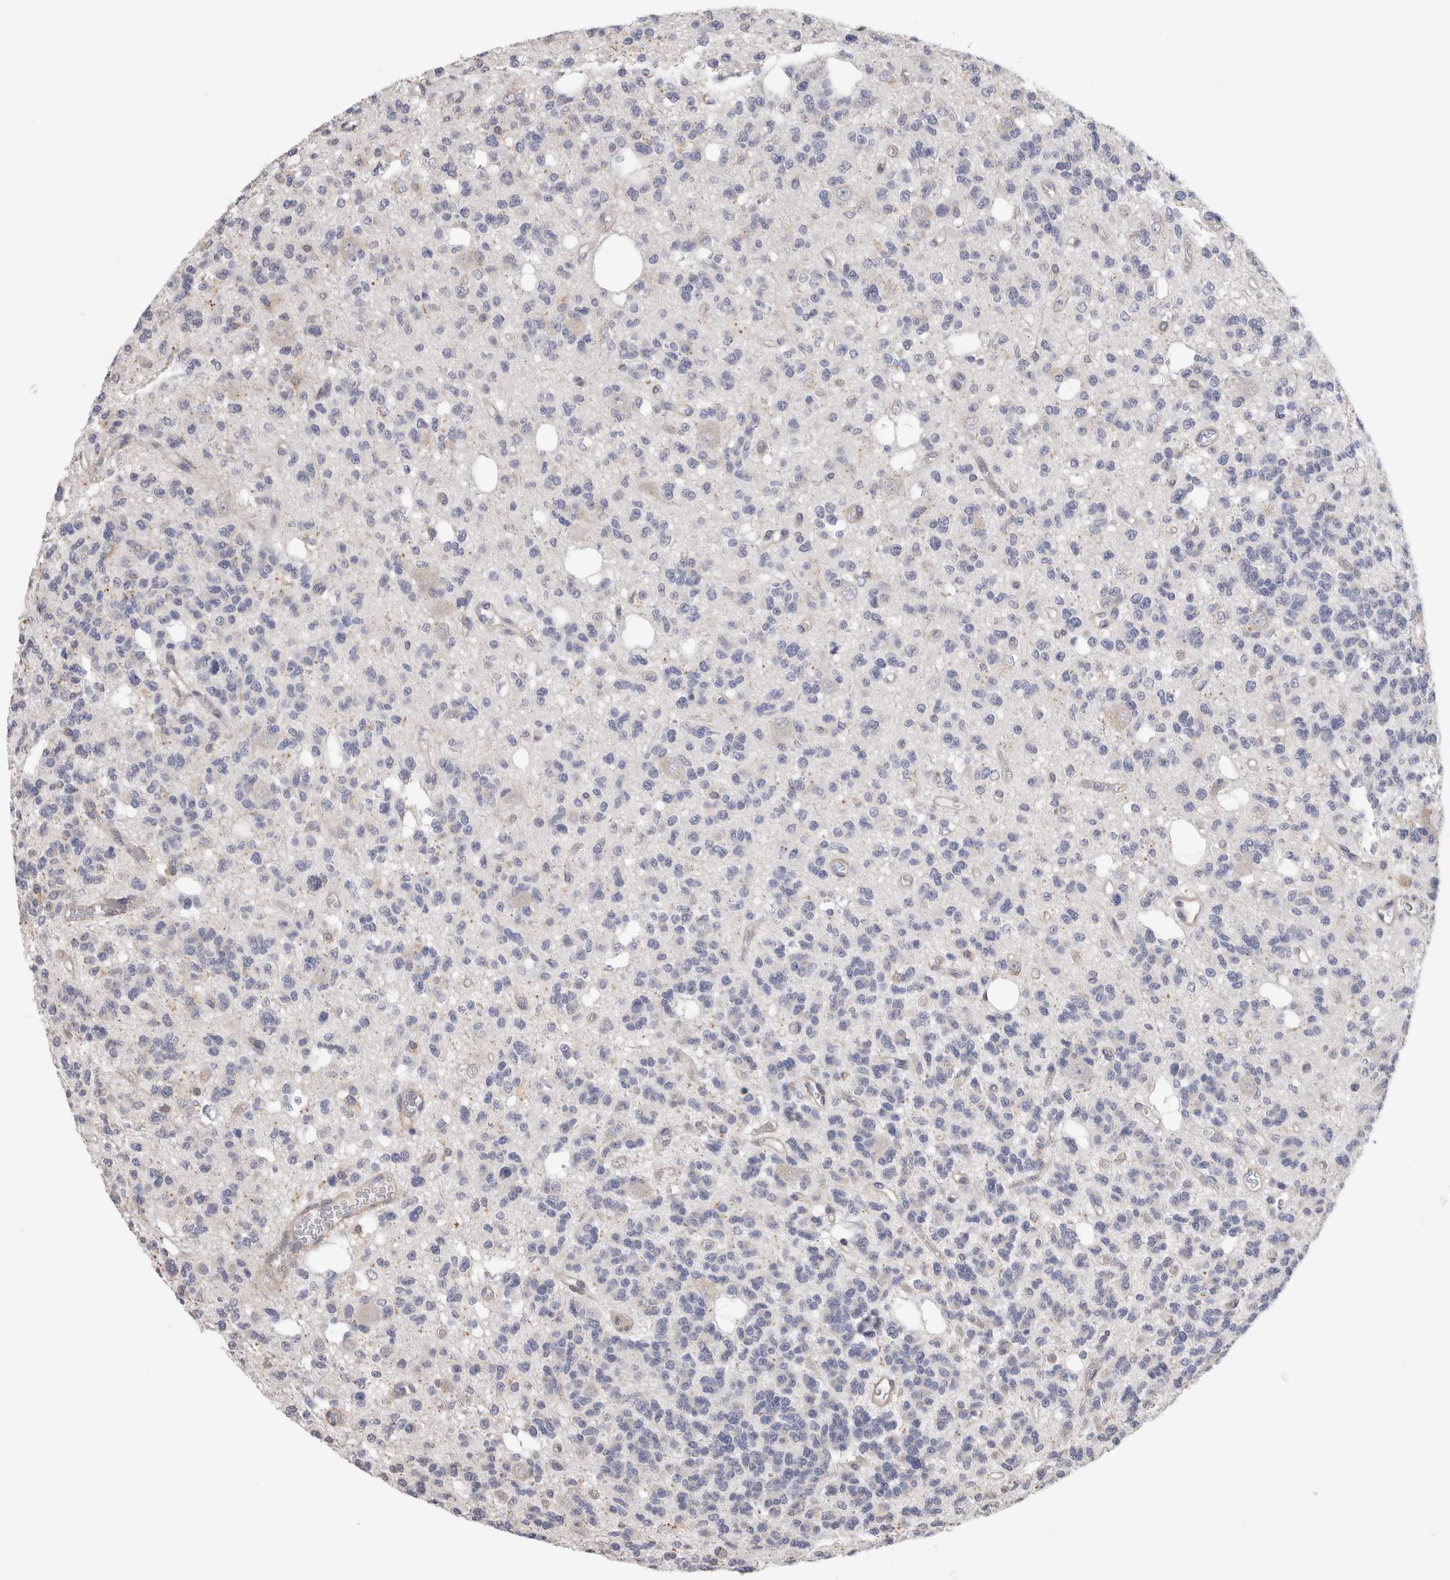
{"staining": {"intensity": "negative", "quantity": "none", "location": "none"}, "tissue": "glioma", "cell_type": "Tumor cells", "image_type": "cancer", "snomed": [{"axis": "morphology", "description": "Glioma, malignant, Low grade"}, {"axis": "topography", "description": "Brain"}], "caption": "DAB immunohistochemical staining of human glioma reveals no significant expression in tumor cells.", "gene": "SMAP2", "patient": {"sex": "male", "age": 38}}